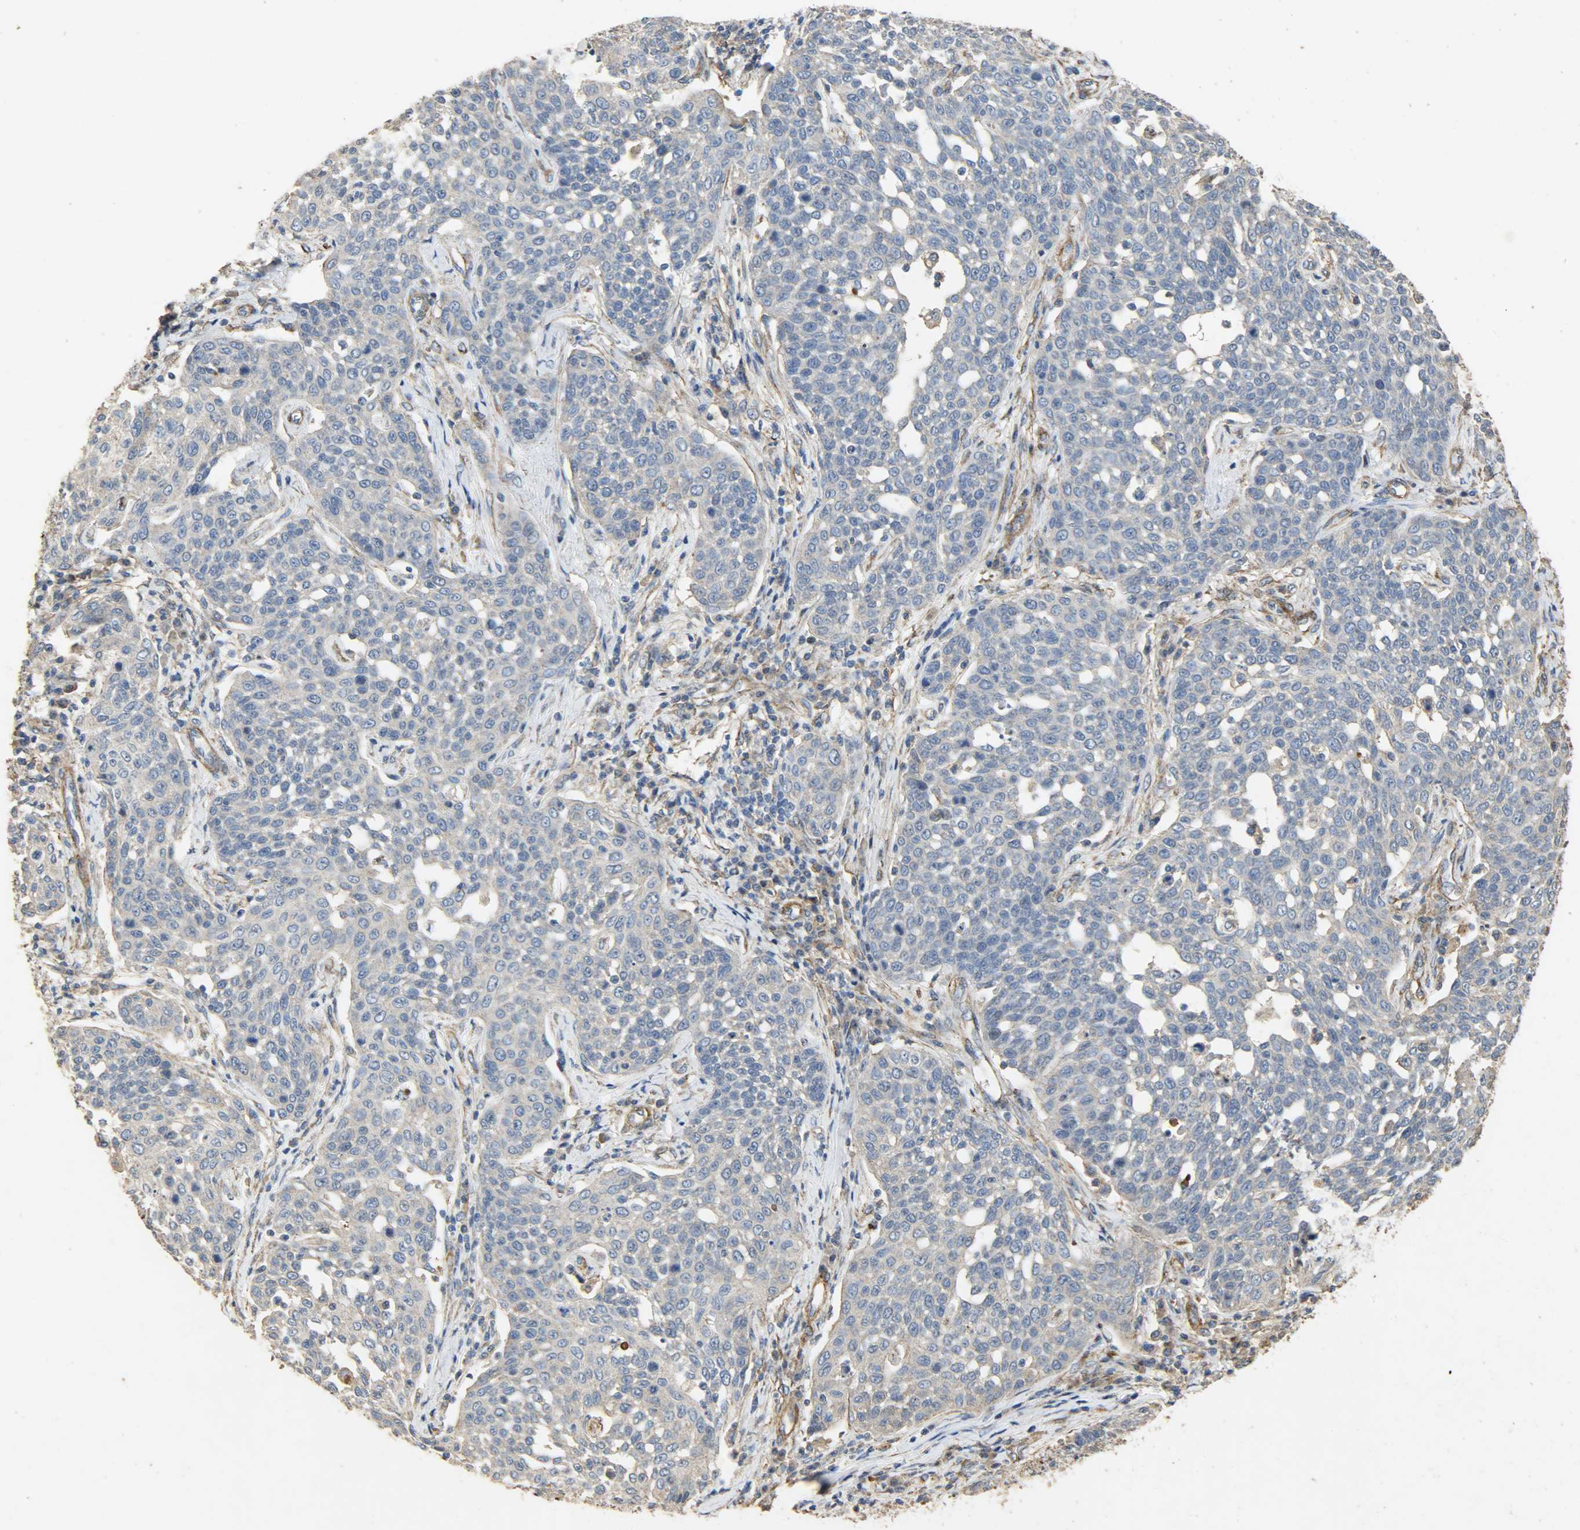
{"staining": {"intensity": "negative", "quantity": "none", "location": "none"}, "tissue": "cervical cancer", "cell_type": "Tumor cells", "image_type": "cancer", "snomed": [{"axis": "morphology", "description": "Squamous cell carcinoma, NOS"}, {"axis": "topography", "description": "Cervix"}], "caption": "DAB (3,3'-diaminobenzidine) immunohistochemical staining of cervical cancer exhibits no significant positivity in tumor cells.", "gene": "TPM4", "patient": {"sex": "female", "age": 34}}